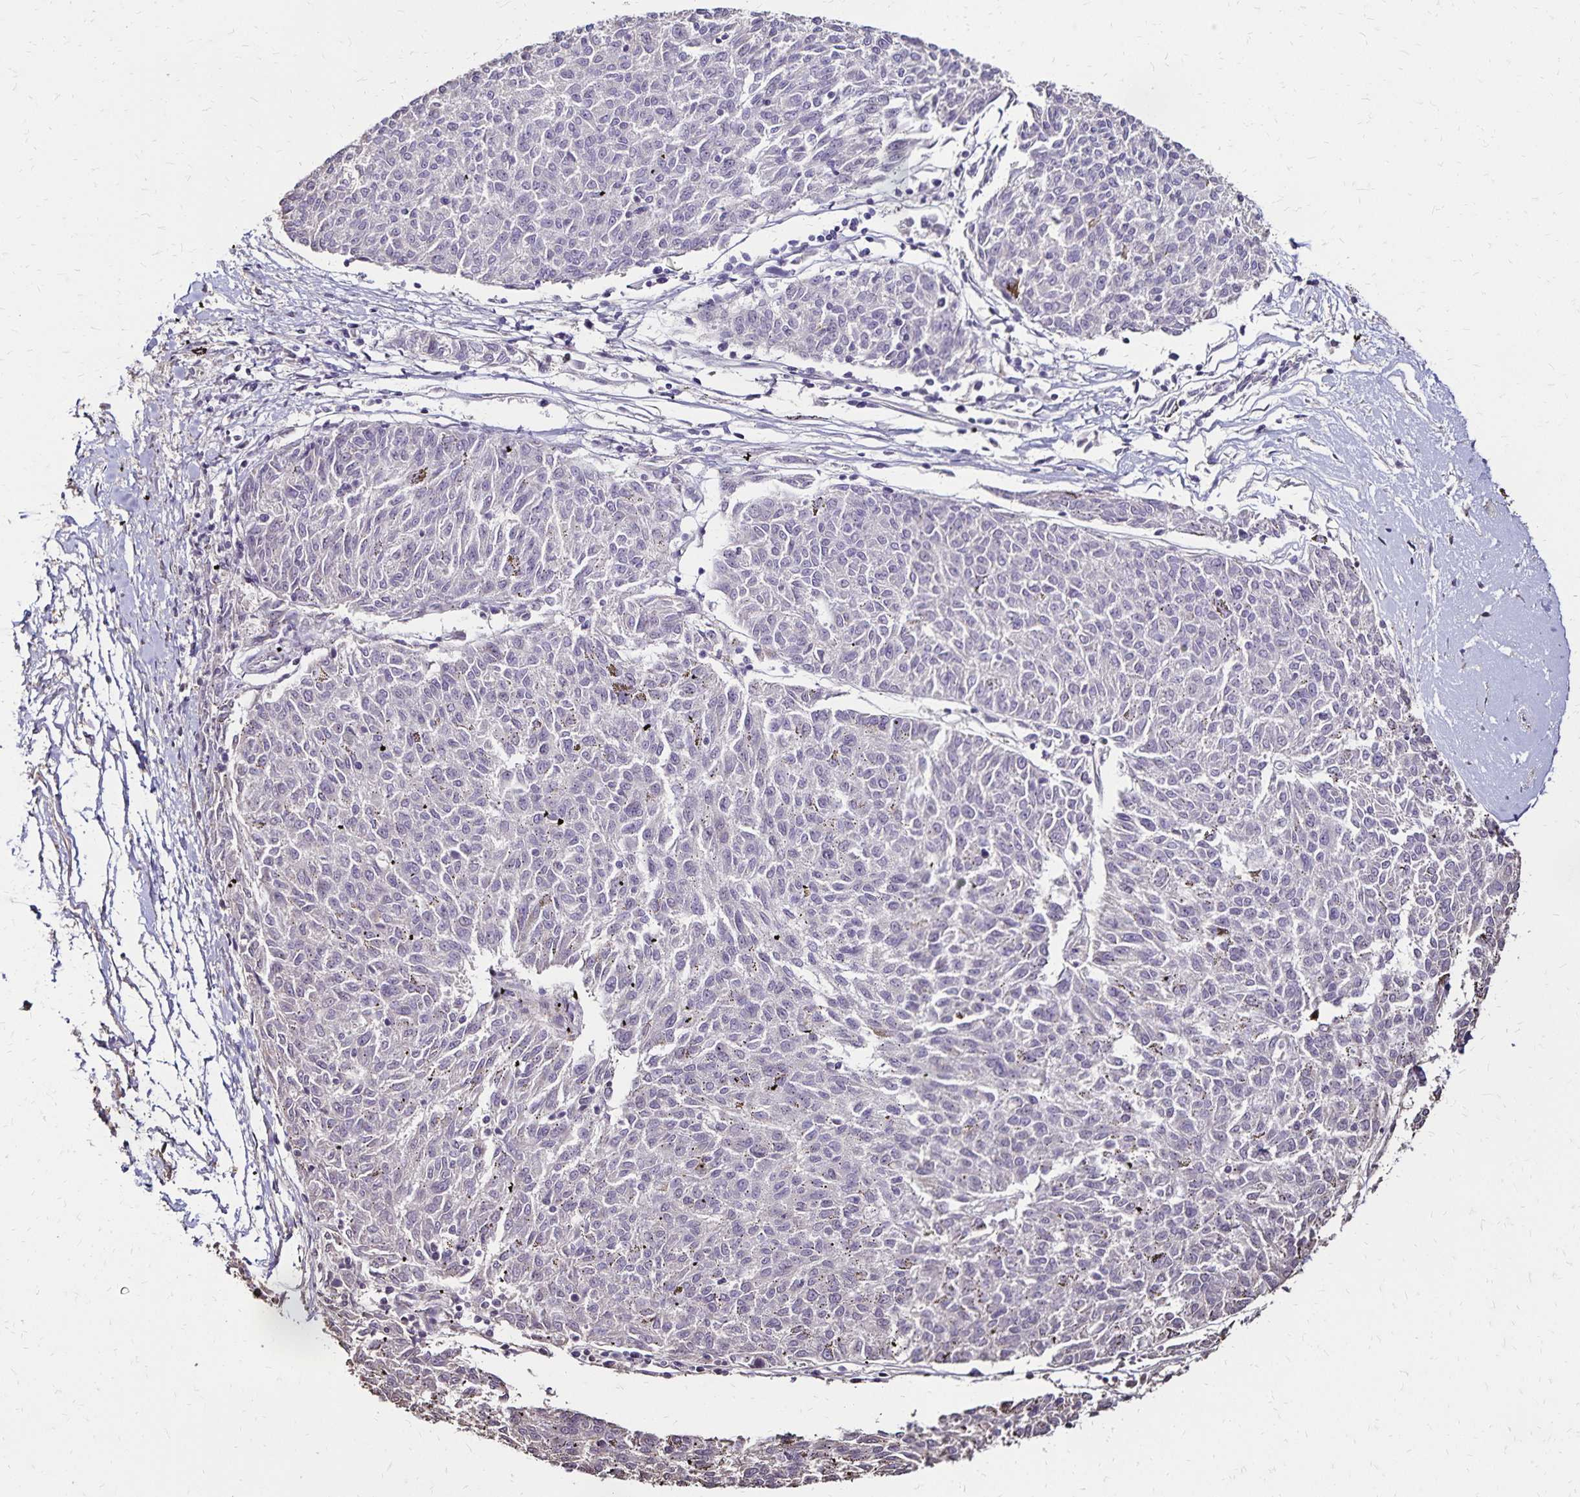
{"staining": {"intensity": "negative", "quantity": "none", "location": "none"}, "tissue": "melanoma", "cell_type": "Tumor cells", "image_type": "cancer", "snomed": [{"axis": "morphology", "description": "Malignant melanoma, NOS"}, {"axis": "topography", "description": "Skin"}], "caption": "There is no significant positivity in tumor cells of malignant melanoma. The staining was performed using DAB (3,3'-diaminobenzidine) to visualize the protein expression in brown, while the nuclei were stained in blue with hematoxylin (Magnification: 20x).", "gene": "KISS1", "patient": {"sex": "female", "age": 72}}